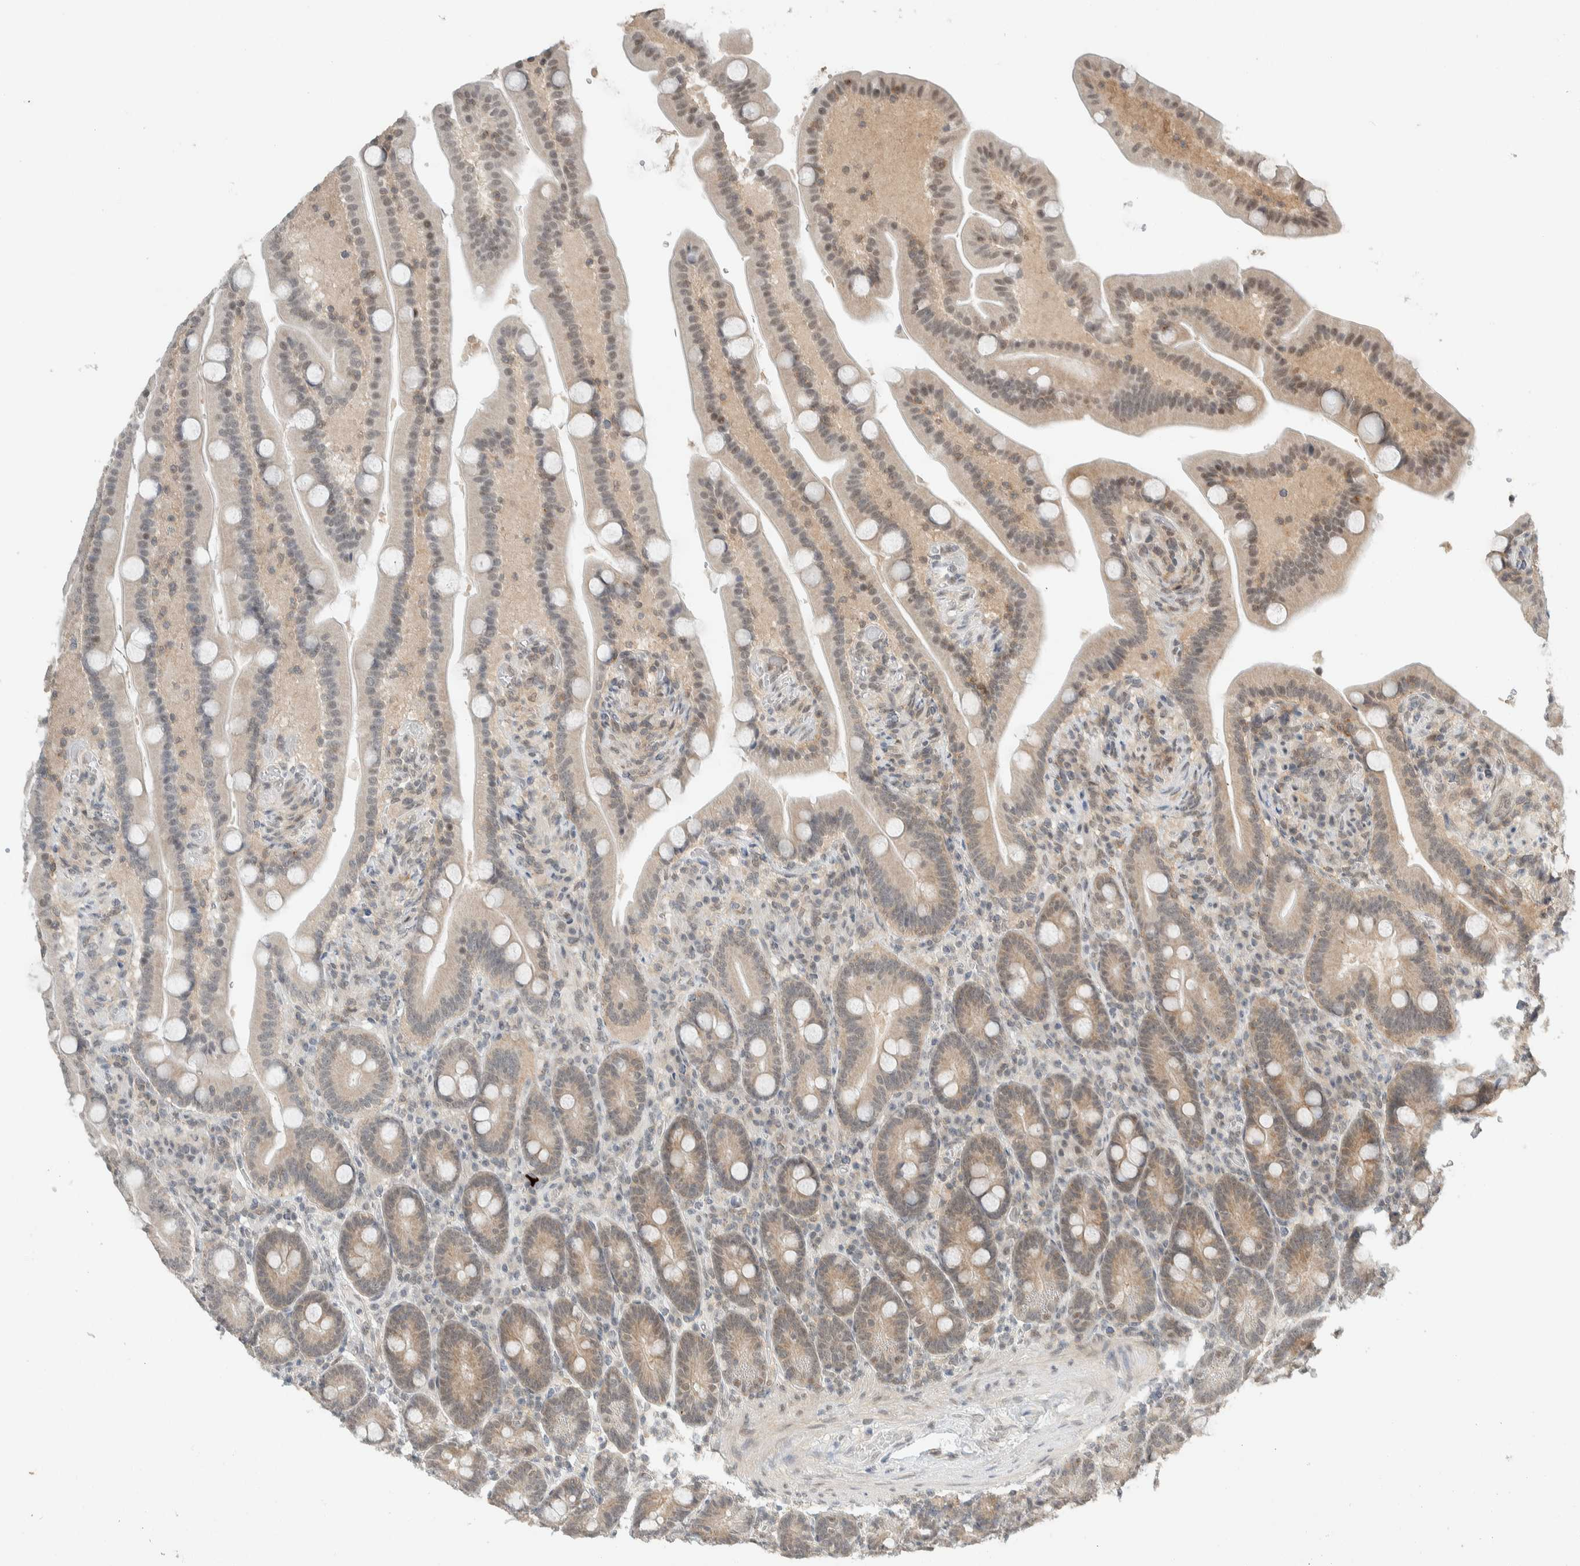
{"staining": {"intensity": "moderate", "quantity": "25%-75%", "location": "cytoplasmic/membranous,nuclear"}, "tissue": "duodenum", "cell_type": "Glandular cells", "image_type": "normal", "snomed": [{"axis": "morphology", "description": "Normal tissue, NOS"}, {"axis": "topography", "description": "Duodenum"}], "caption": "The photomicrograph exhibits a brown stain indicating the presence of a protein in the cytoplasmic/membranous,nuclear of glandular cells in duodenum. (Stains: DAB (3,3'-diaminobenzidine) in brown, nuclei in blue, Microscopy: brightfield microscopy at high magnification).", "gene": "ZBTB2", "patient": {"sex": "male", "age": 54}}